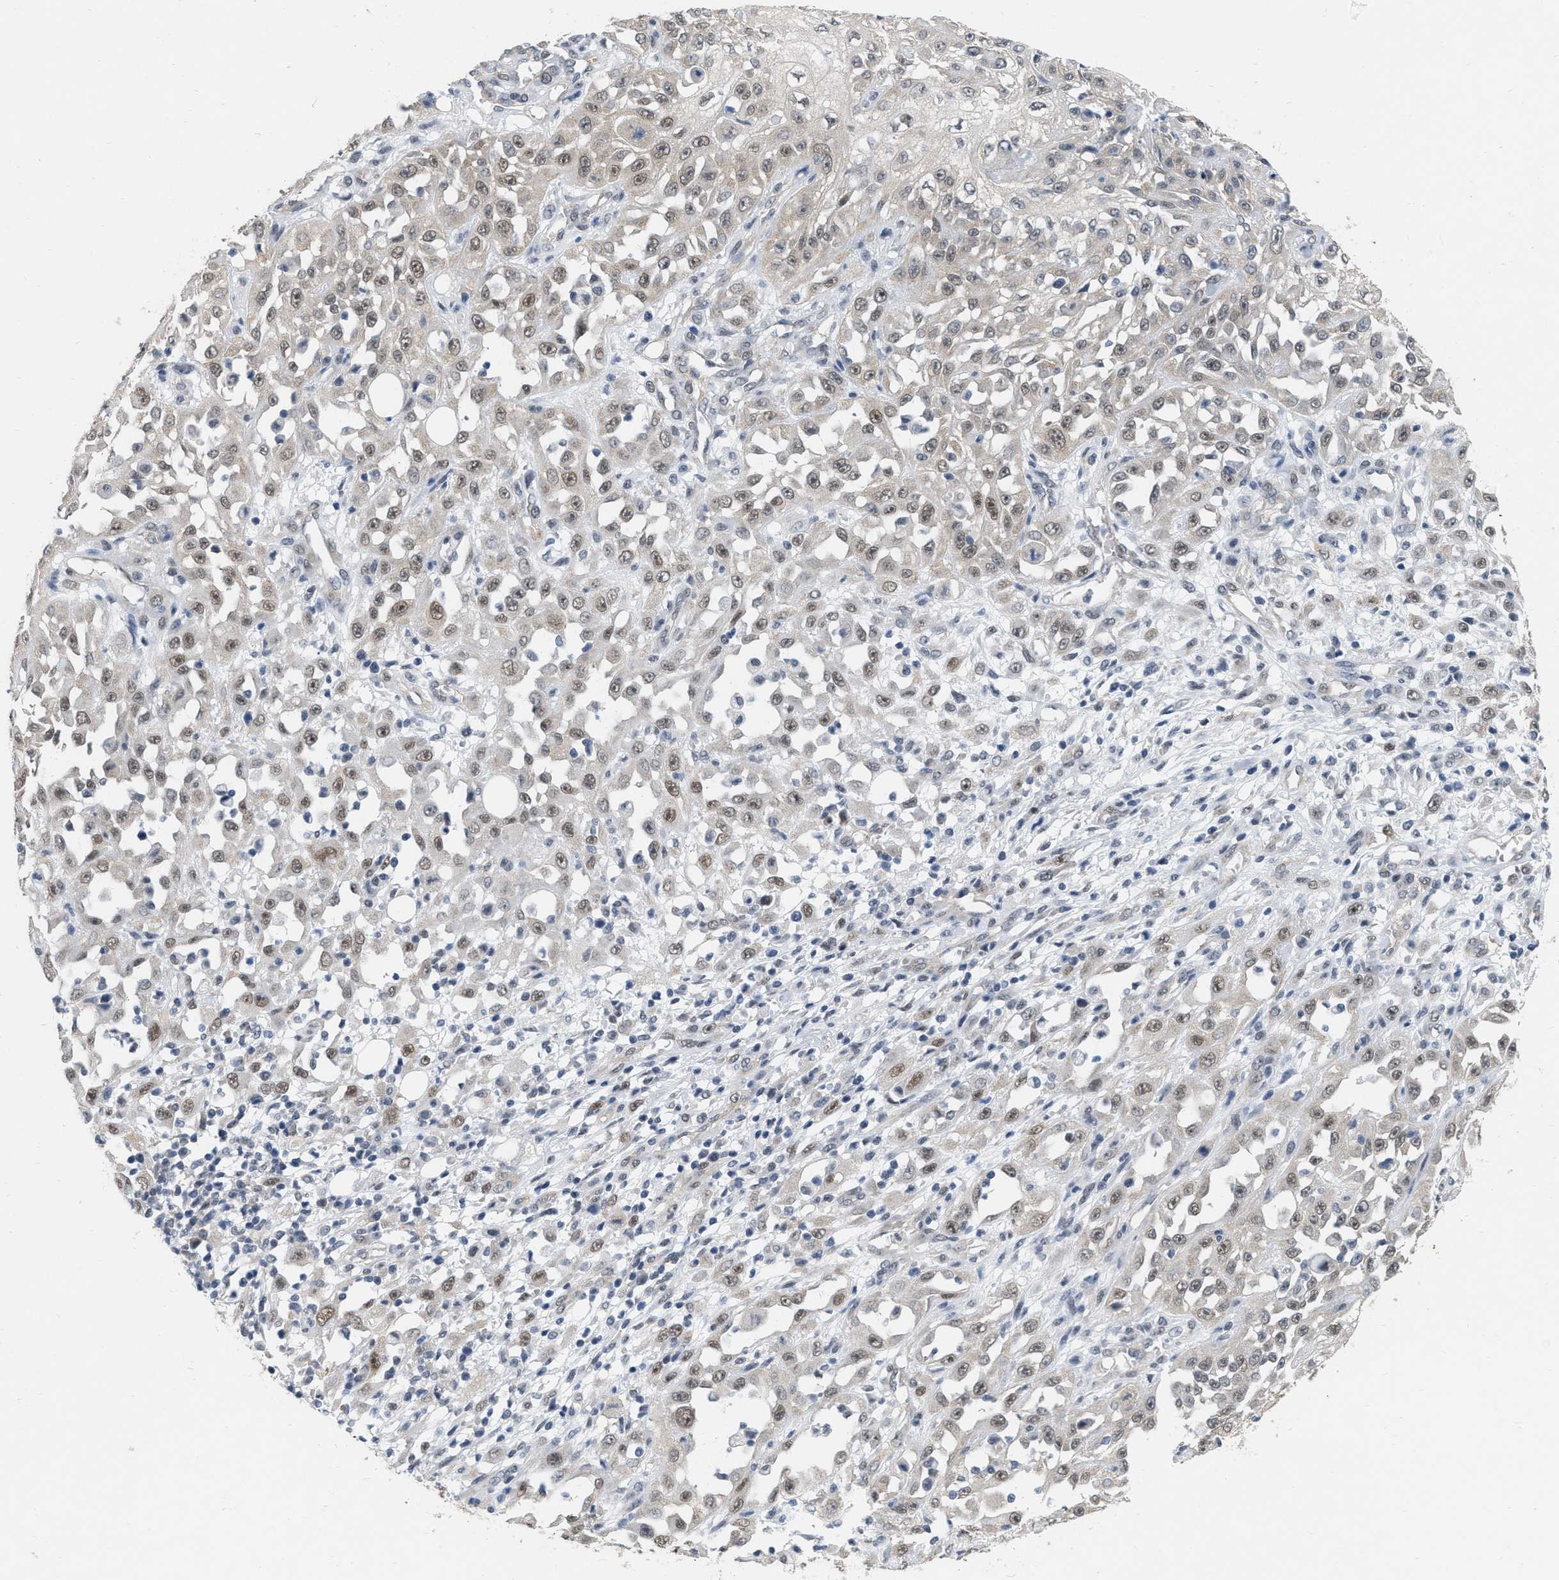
{"staining": {"intensity": "weak", "quantity": "25%-75%", "location": "cytoplasmic/membranous,nuclear"}, "tissue": "skin cancer", "cell_type": "Tumor cells", "image_type": "cancer", "snomed": [{"axis": "morphology", "description": "Squamous cell carcinoma, NOS"}, {"axis": "morphology", "description": "Squamous cell carcinoma, metastatic, NOS"}, {"axis": "topography", "description": "Skin"}, {"axis": "topography", "description": "Lymph node"}], "caption": "DAB (3,3'-diaminobenzidine) immunohistochemical staining of human squamous cell carcinoma (skin) shows weak cytoplasmic/membranous and nuclear protein positivity in about 25%-75% of tumor cells. Using DAB (brown) and hematoxylin (blue) stains, captured at high magnification using brightfield microscopy.", "gene": "RUVBL1", "patient": {"sex": "male", "age": 75}}